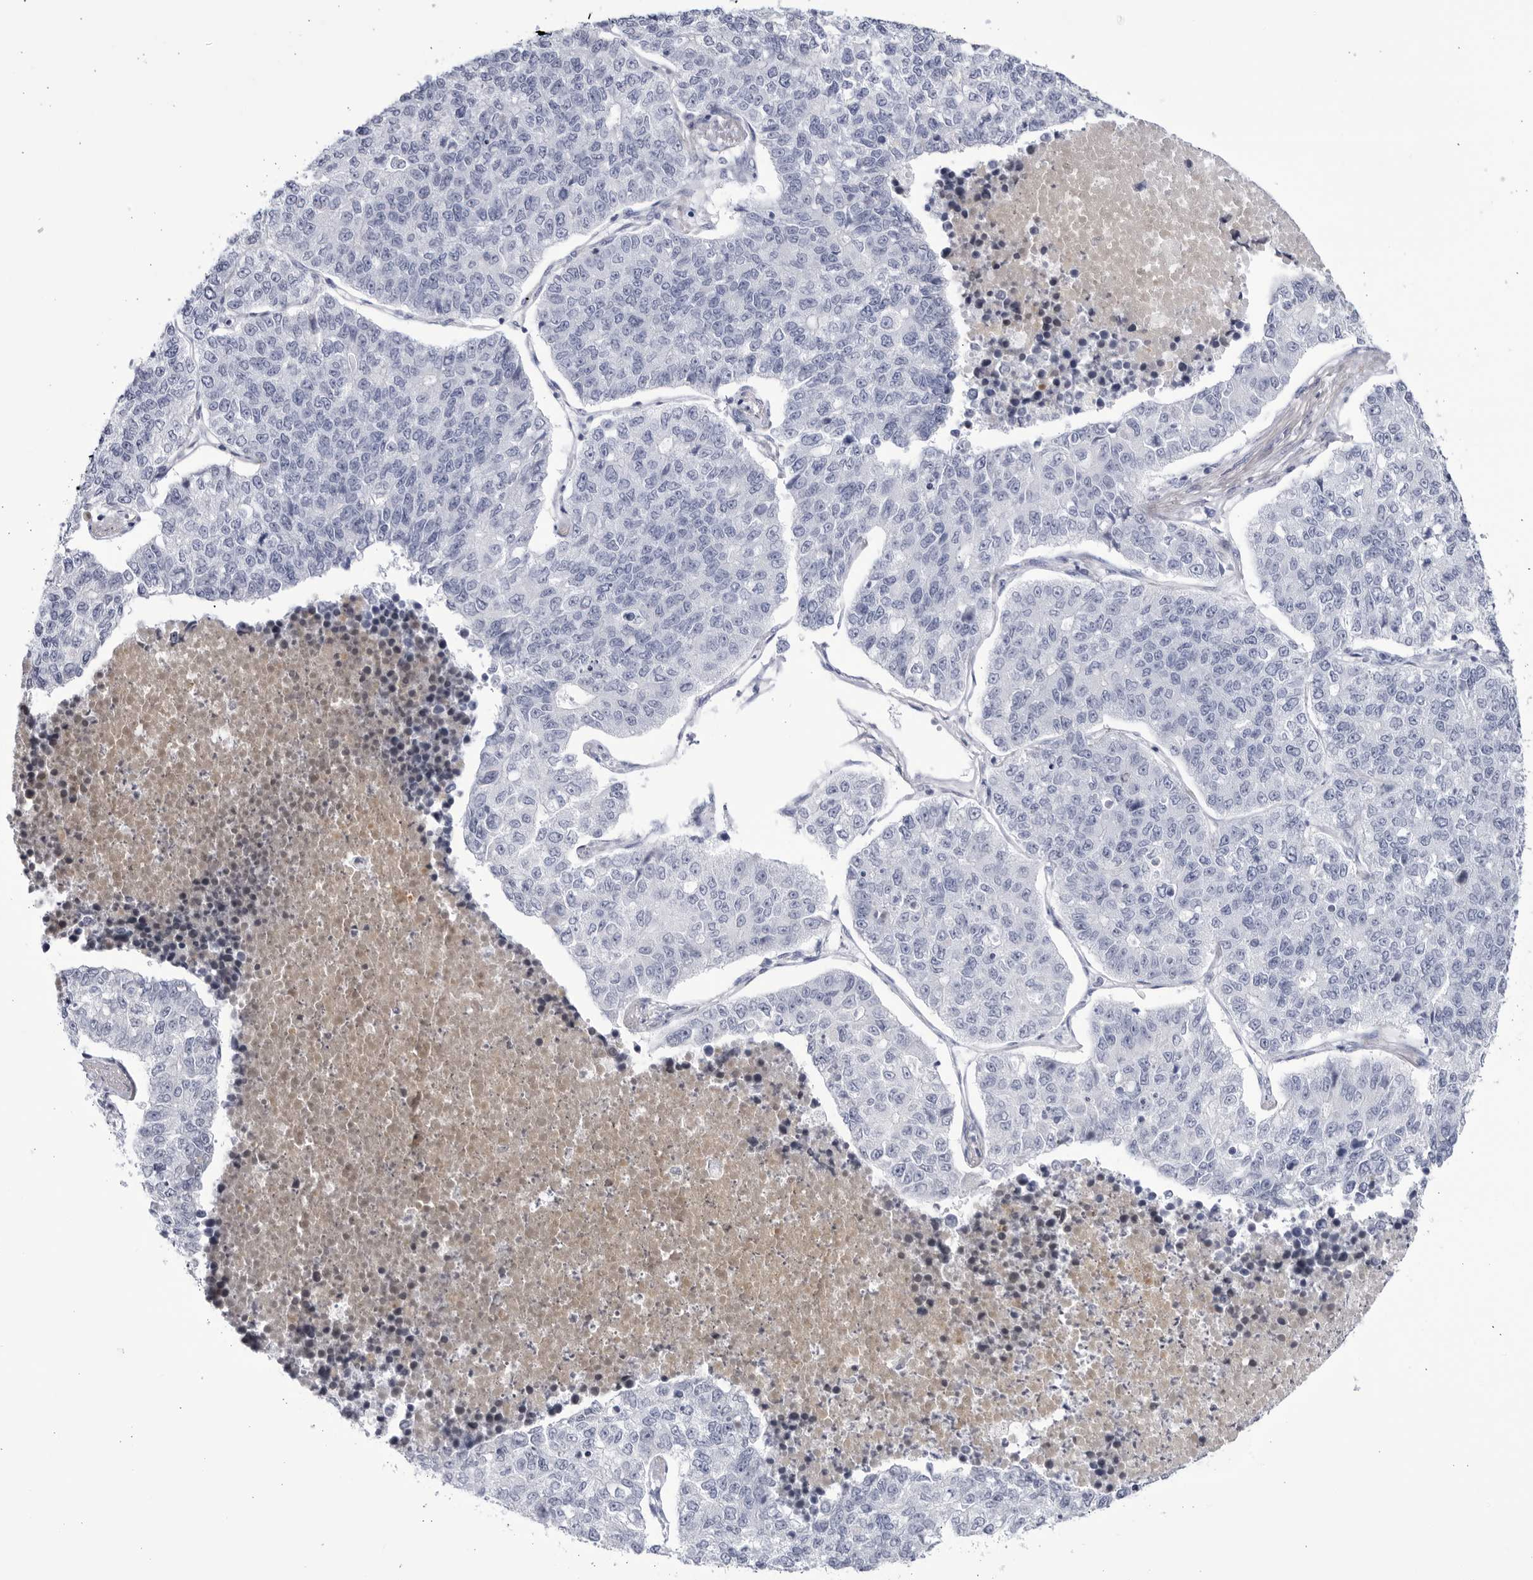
{"staining": {"intensity": "negative", "quantity": "none", "location": "none"}, "tissue": "lung cancer", "cell_type": "Tumor cells", "image_type": "cancer", "snomed": [{"axis": "morphology", "description": "Adenocarcinoma, NOS"}, {"axis": "topography", "description": "Lung"}], "caption": "Micrograph shows no significant protein staining in tumor cells of lung cancer (adenocarcinoma).", "gene": "CNBD1", "patient": {"sex": "male", "age": 49}}